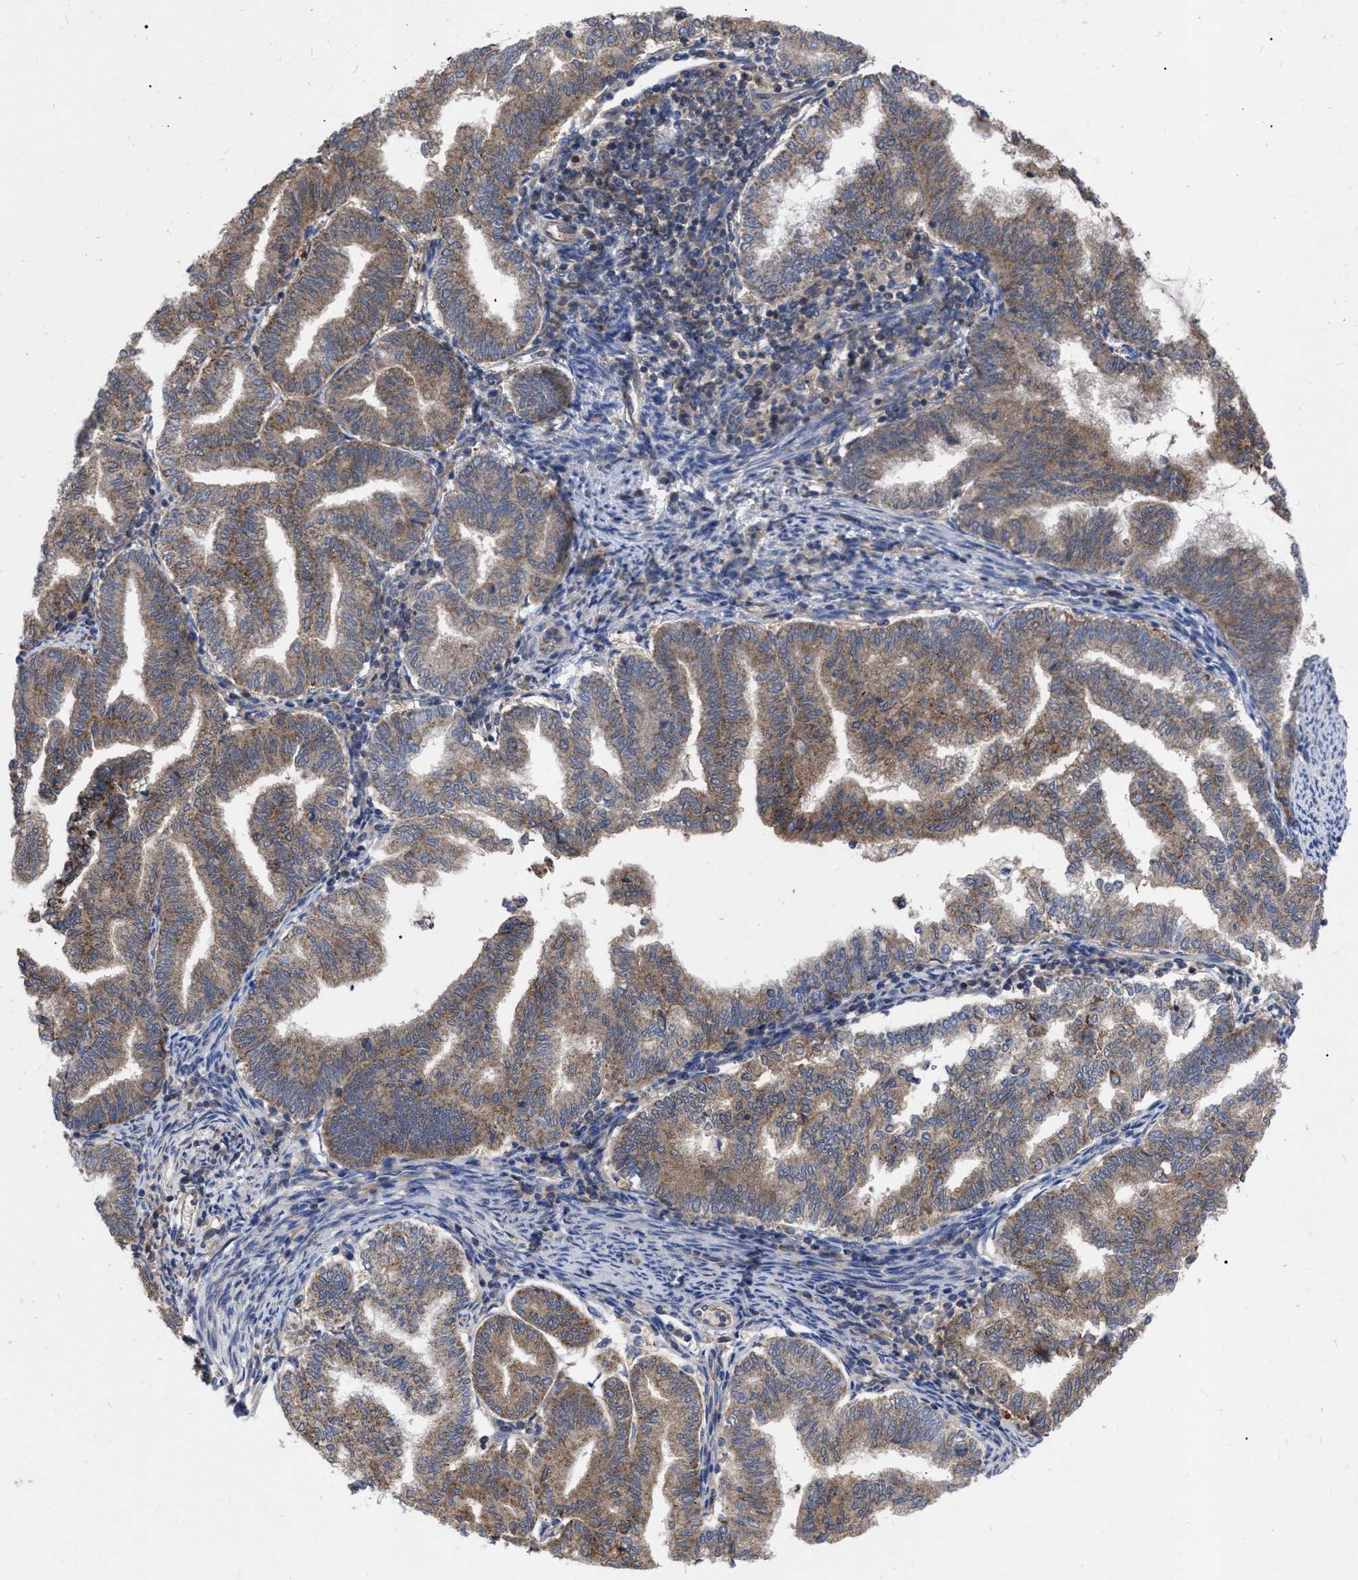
{"staining": {"intensity": "moderate", "quantity": ">75%", "location": "cytoplasmic/membranous"}, "tissue": "endometrial cancer", "cell_type": "Tumor cells", "image_type": "cancer", "snomed": [{"axis": "morphology", "description": "Polyp, NOS"}, {"axis": "morphology", "description": "Adenocarcinoma, NOS"}, {"axis": "morphology", "description": "Adenoma, NOS"}, {"axis": "topography", "description": "Endometrium"}], "caption": "Polyp (endometrial) stained with immunohistochemistry reveals moderate cytoplasmic/membranous positivity in about >75% of tumor cells.", "gene": "CDKN2C", "patient": {"sex": "female", "age": 79}}